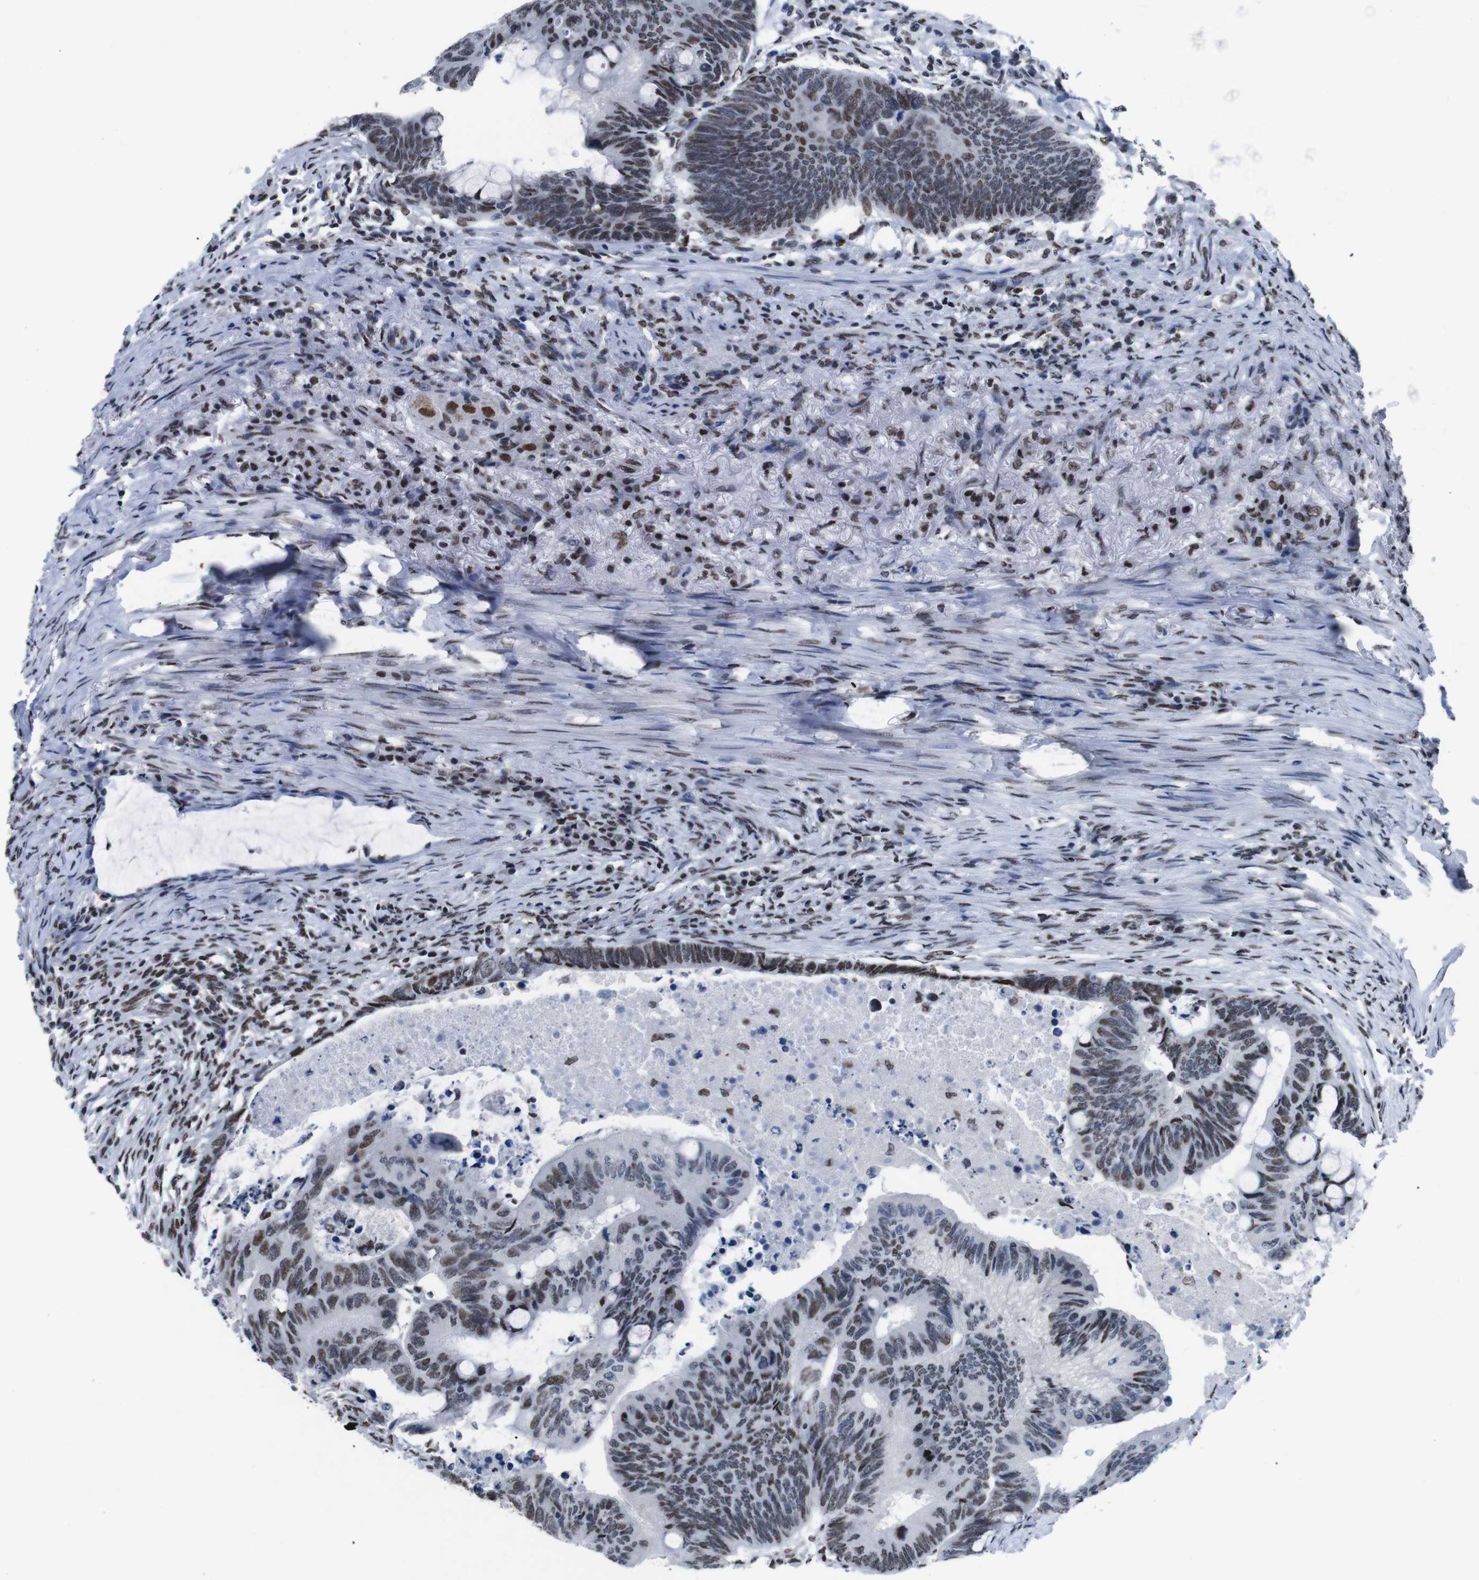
{"staining": {"intensity": "moderate", "quantity": ">75%", "location": "nuclear"}, "tissue": "colorectal cancer", "cell_type": "Tumor cells", "image_type": "cancer", "snomed": [{"axis": "morphology", "description": "Normal tissue, NOS"}, {"axis": "morphology", "description": "Adenocarcinoma, NOS"}, {"axis": "topography", "description": "Rectum"}, {"axis": "topography", "description": "Peripheral nerve tissue"}], "caption": "IHC of colorectal cancer displays medium levels of moderate nuclear positivity in about >75% of tumor cells. The staining was performed using DAB to visualize the protein expression in brown, while the nuclei were stained in blue with hematoxylin (Magnification: 20x).", "gene": "PIP4P2", "patient": {"sex": "male", "age": 92}}